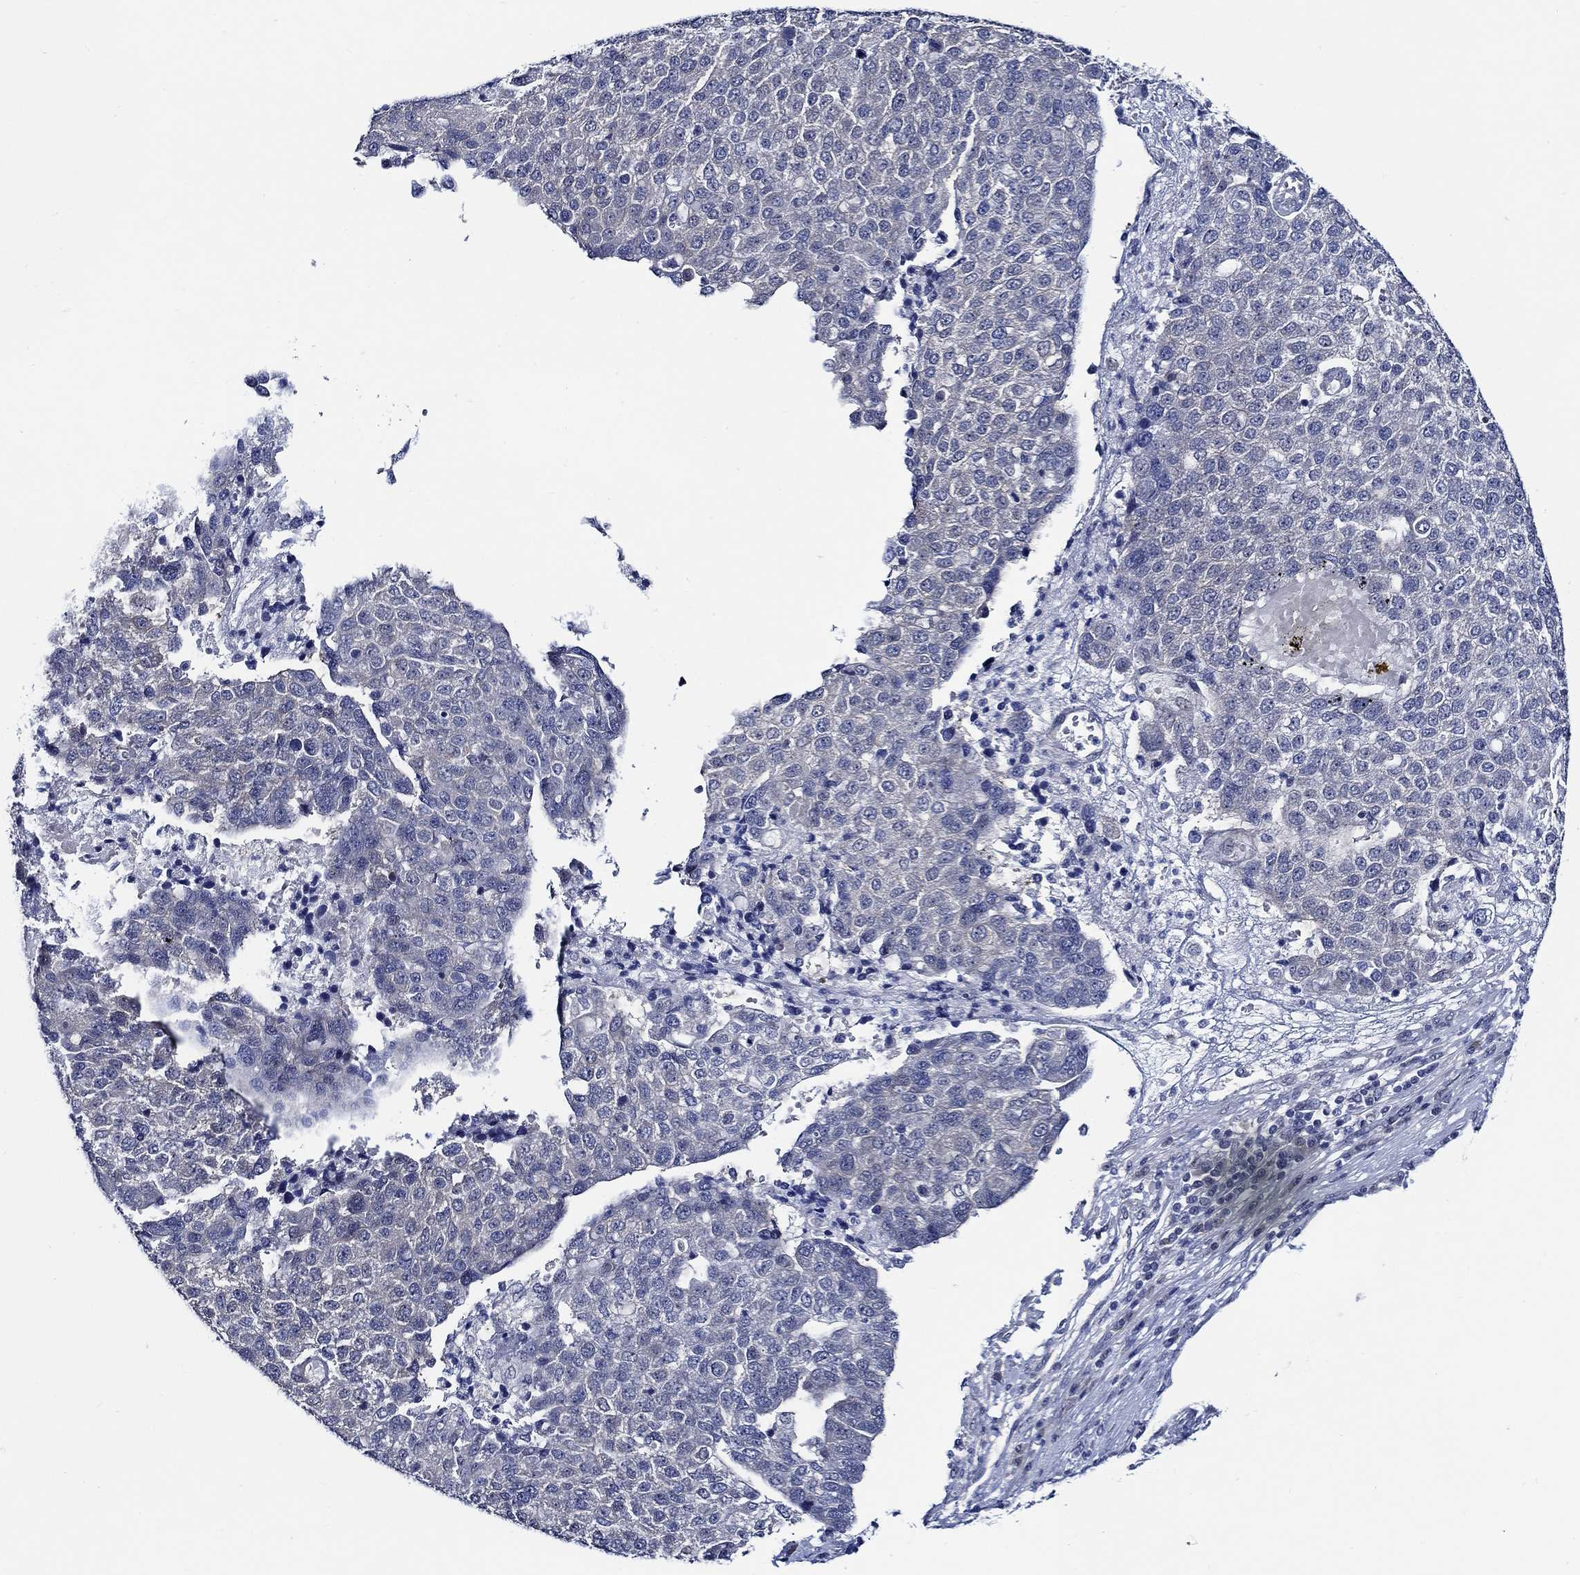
{"staining": {"intensity": "negative", "quantity": "none", "location": "none"}, "tissue": "pancreatic cancer", "cell_type": "Tumor cells", "image_type": "cancer", "snomed": [{"axis": "morphology", "description": "Adenocarcinoma, NOS"}, {"axis": "topography", "description": "Pancreas"}], "caption": "Micrograph shows no protein staining in tumor cells of pancreatic cancer tissue.", "gene": "C8orf48", "patient": {"sex": "female", "age": 61}}